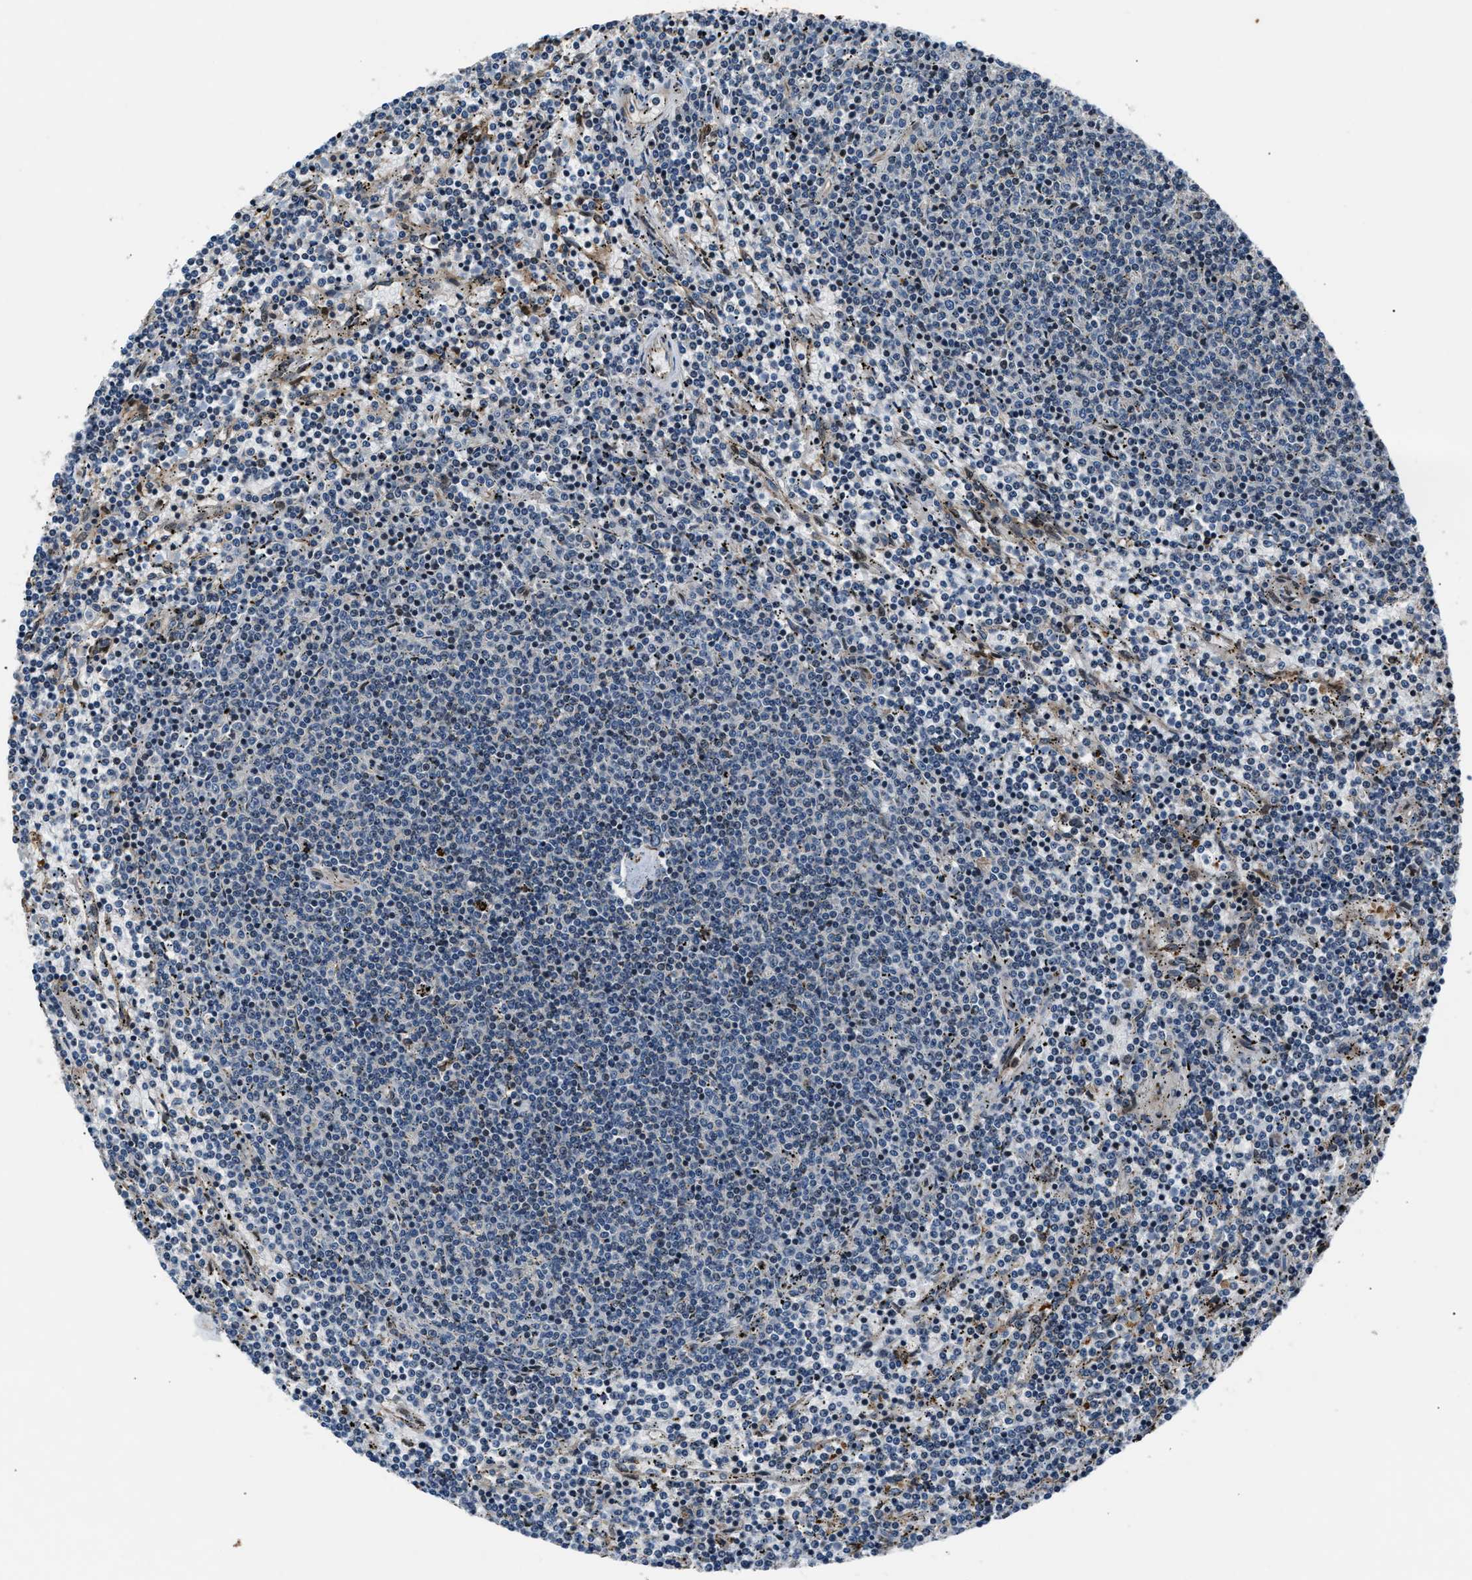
{"staining": {"intensity": "negative", "quantity": "none", "location": "none"}, "tissue": "lymphoma", "cell_type": "Tumor cells", "image_type": "cancer", "snomed": [{"axis": "morphology", "description": "Malignant lymphoma, non-Hodgkin's type, Low grade"}, {"axis": "topography", "description": "Spleen"}], "caption": "High magnification brightfield microscopy of low-grade malignant lymphoma, non-Hodgkin's type stained with DAB (brown) and counterstained with hematoxylin (blue): tumor cells show no significant staining. Nuclei are stained in blue.", "gene": "DYNC2I1", "patient": {"sex": "female", "age": 50}}